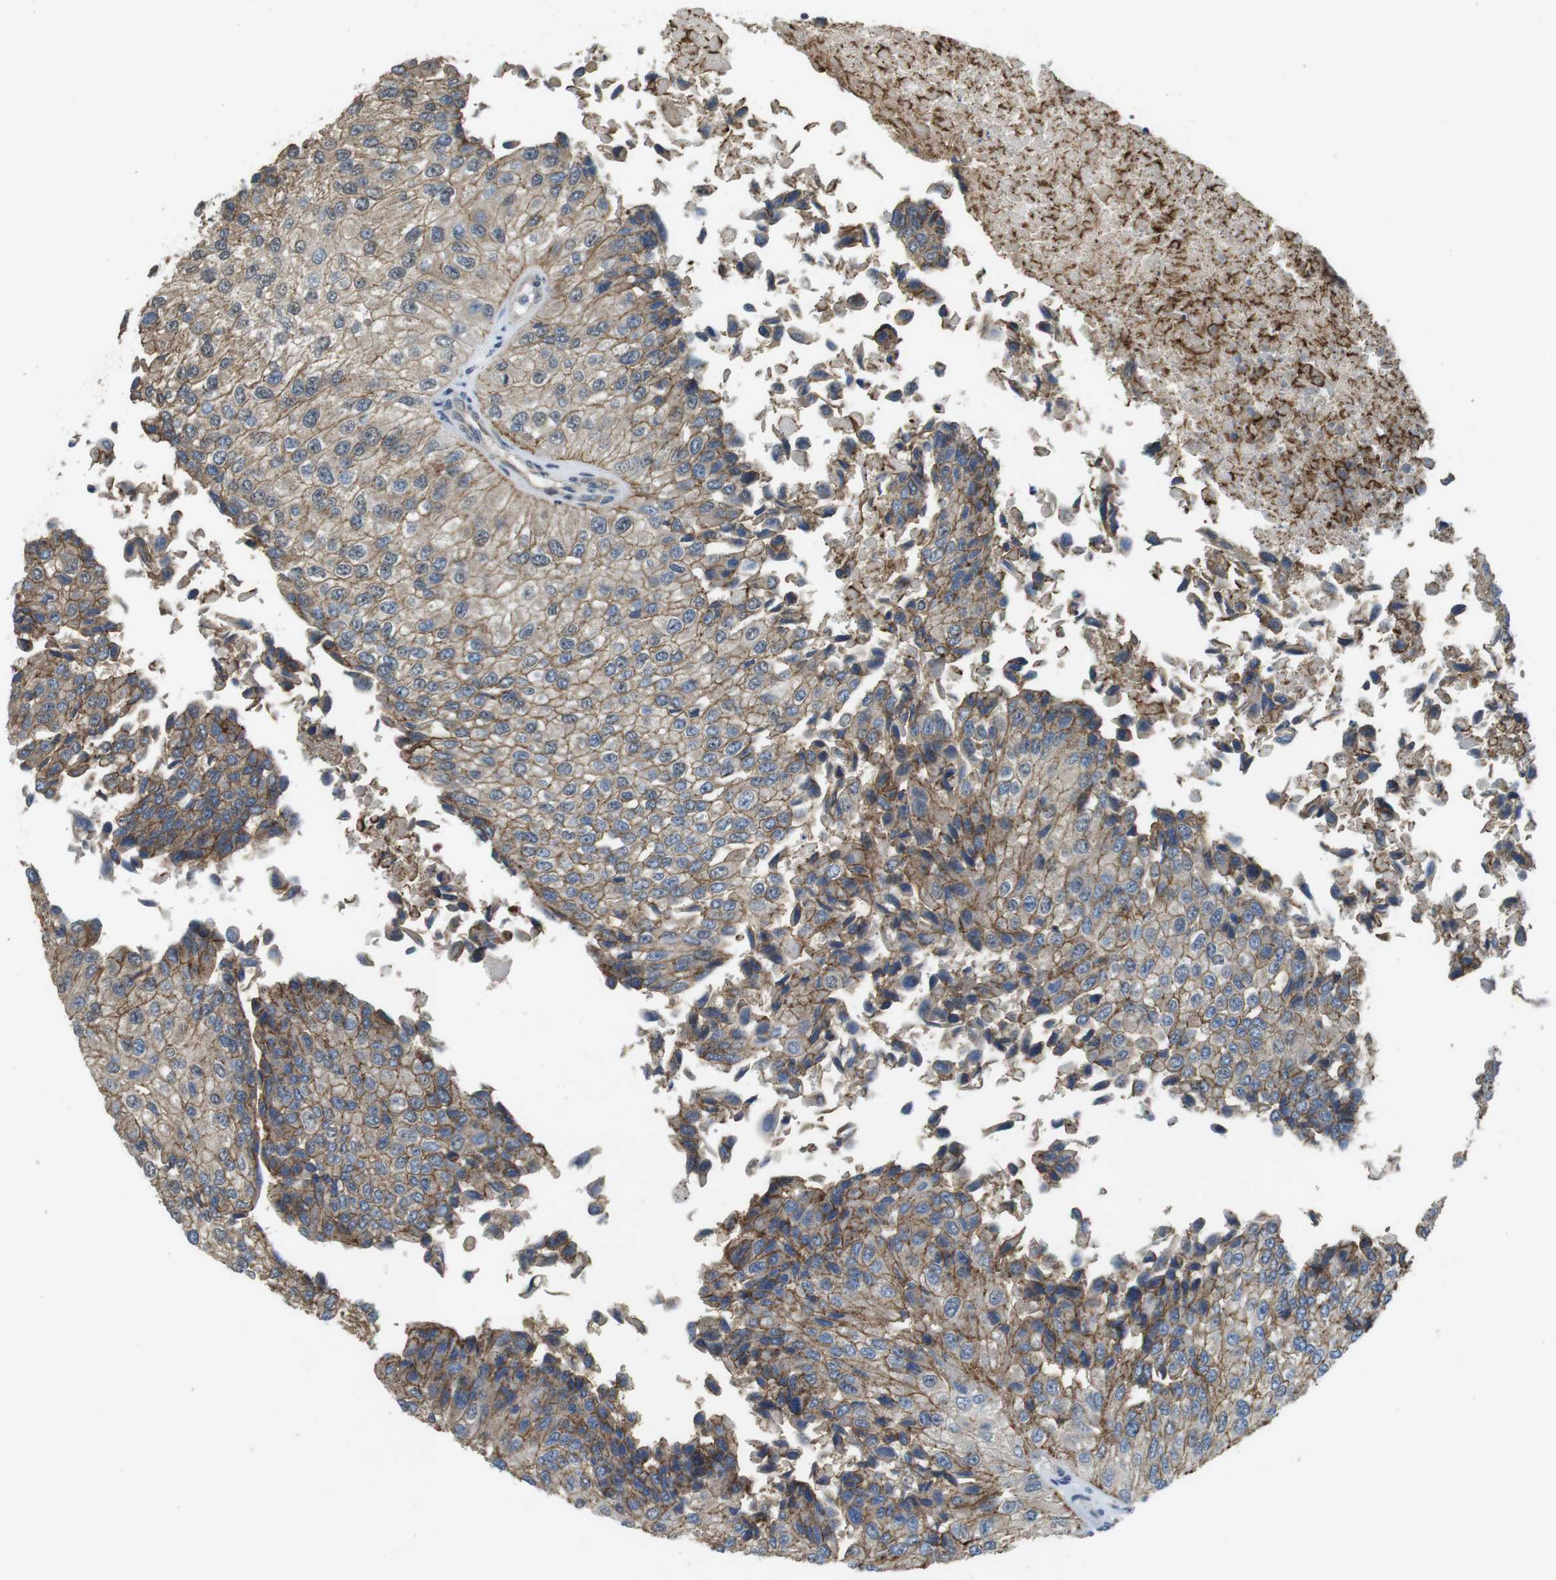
{"staining": {"intensity": "moderate", "quantity": ">75%", "location": "cytoplasmic/membranous"}, "tissue": "urothelial cancer", "cell_type": "Tumor cells", "image_type": "cancer", "snomed": [{"axis": "morphology", "description": "Urothelial carcinoma, High grade"}, {"axis": "topography", "description": "Kidney"}, {"axis": "topography", "description": "Urinary bladder"}], "caption": "Tumor cells show medium levels of moderate cytoplasmic/membranous expression in about >75% of cells in human urothelial cancer. Ihc stains the protein of interest in brown and the nuclei are stained blue.", "gene": "CLDN7", "patient": {"sex": "male", "age": 77}}